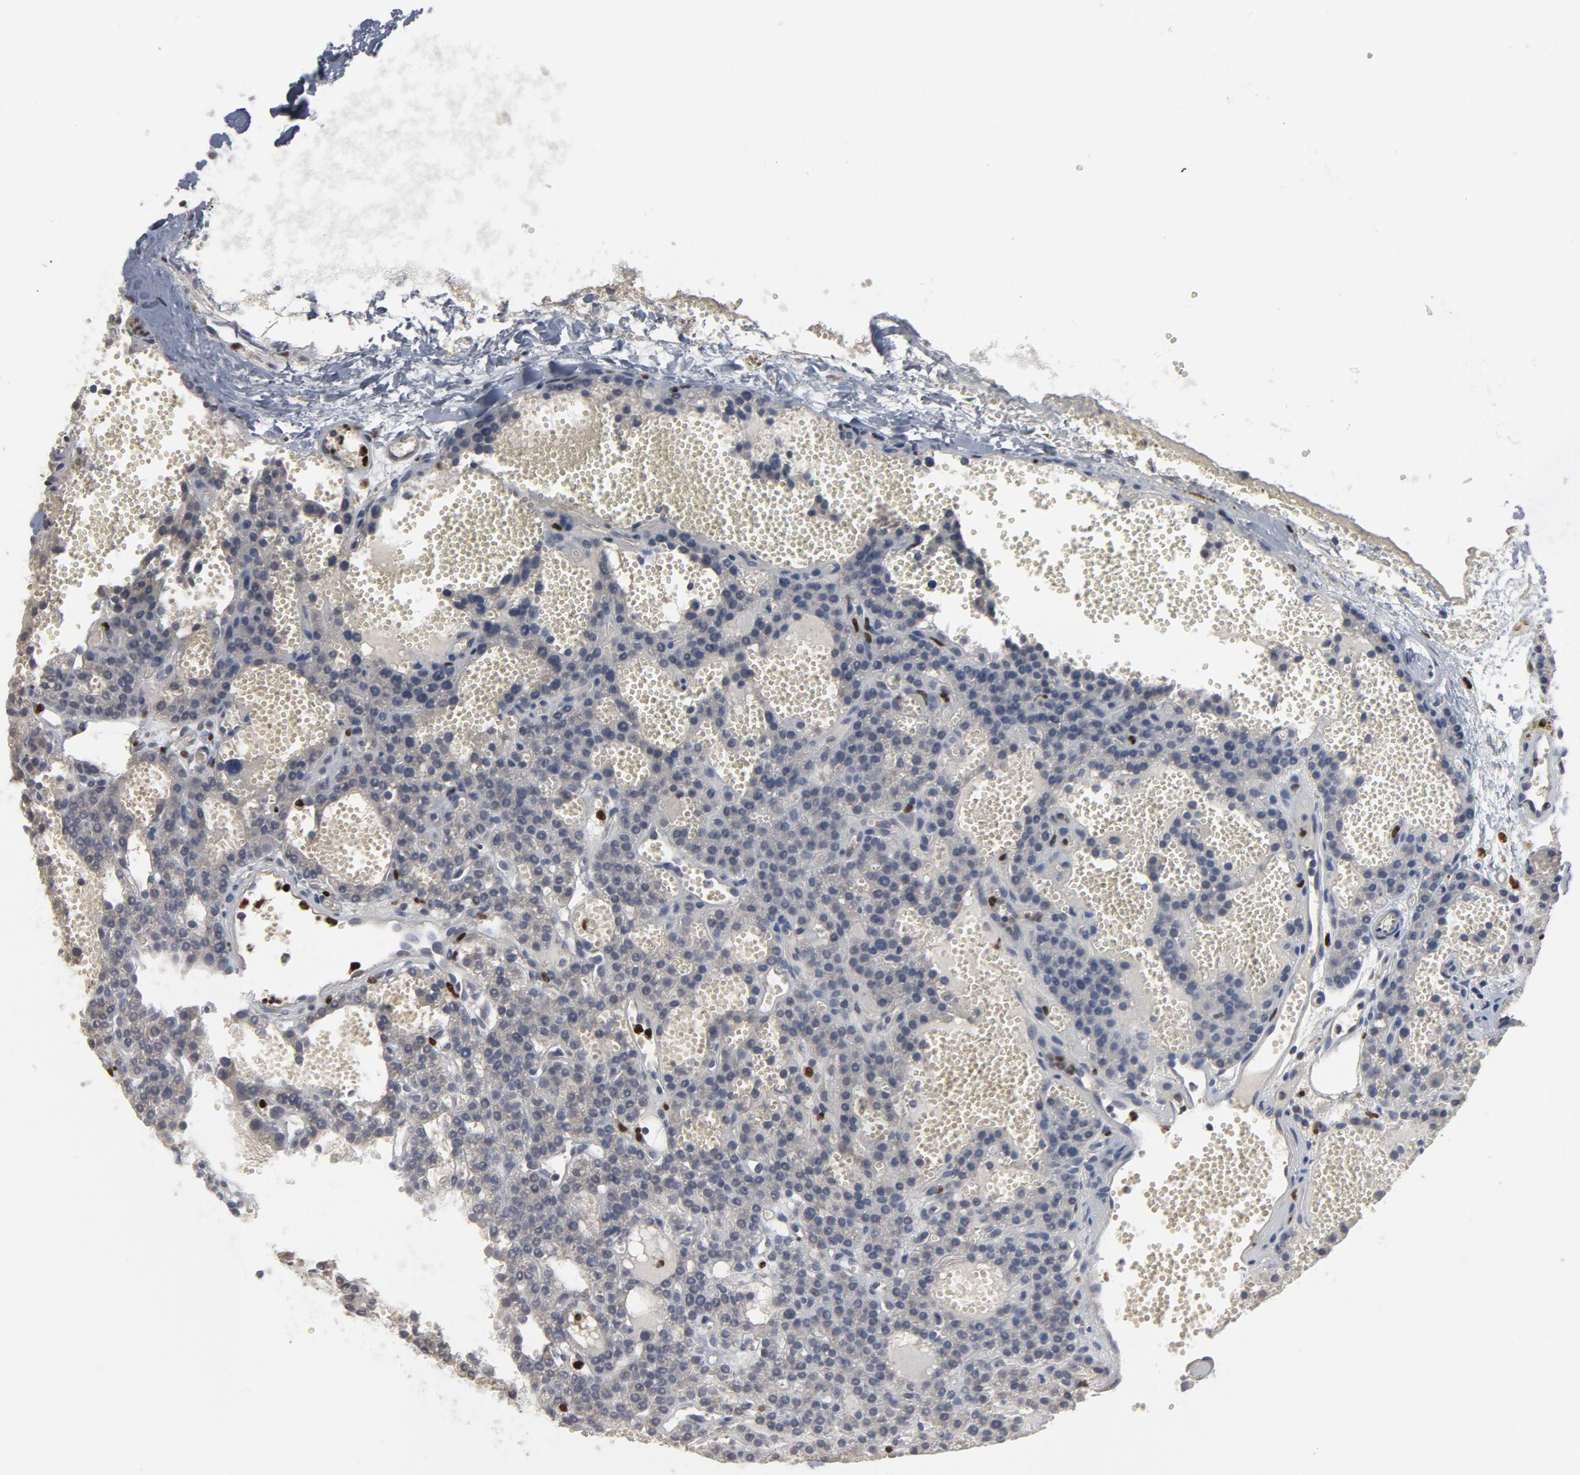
{"staining": {"intensity": "negative", "quantity": "none", "location": "none"}, "tissue": "parathyroid gland", "cell_type": "Glandular cells", "image_type": "normal", "snomed": [{"axis": "morphology", "description": "Normal tissue, NOS"}, {"axis": "topography", "description": "Parathyroid gland"}], "caption": "An immunohistochemistry micrograph of unremarkable parathyroid gland is shown. There is no staining in glandular cells of parathyroid gland.", "gene": "SPI1", "patient": {"sex": "male", "age": 25}}